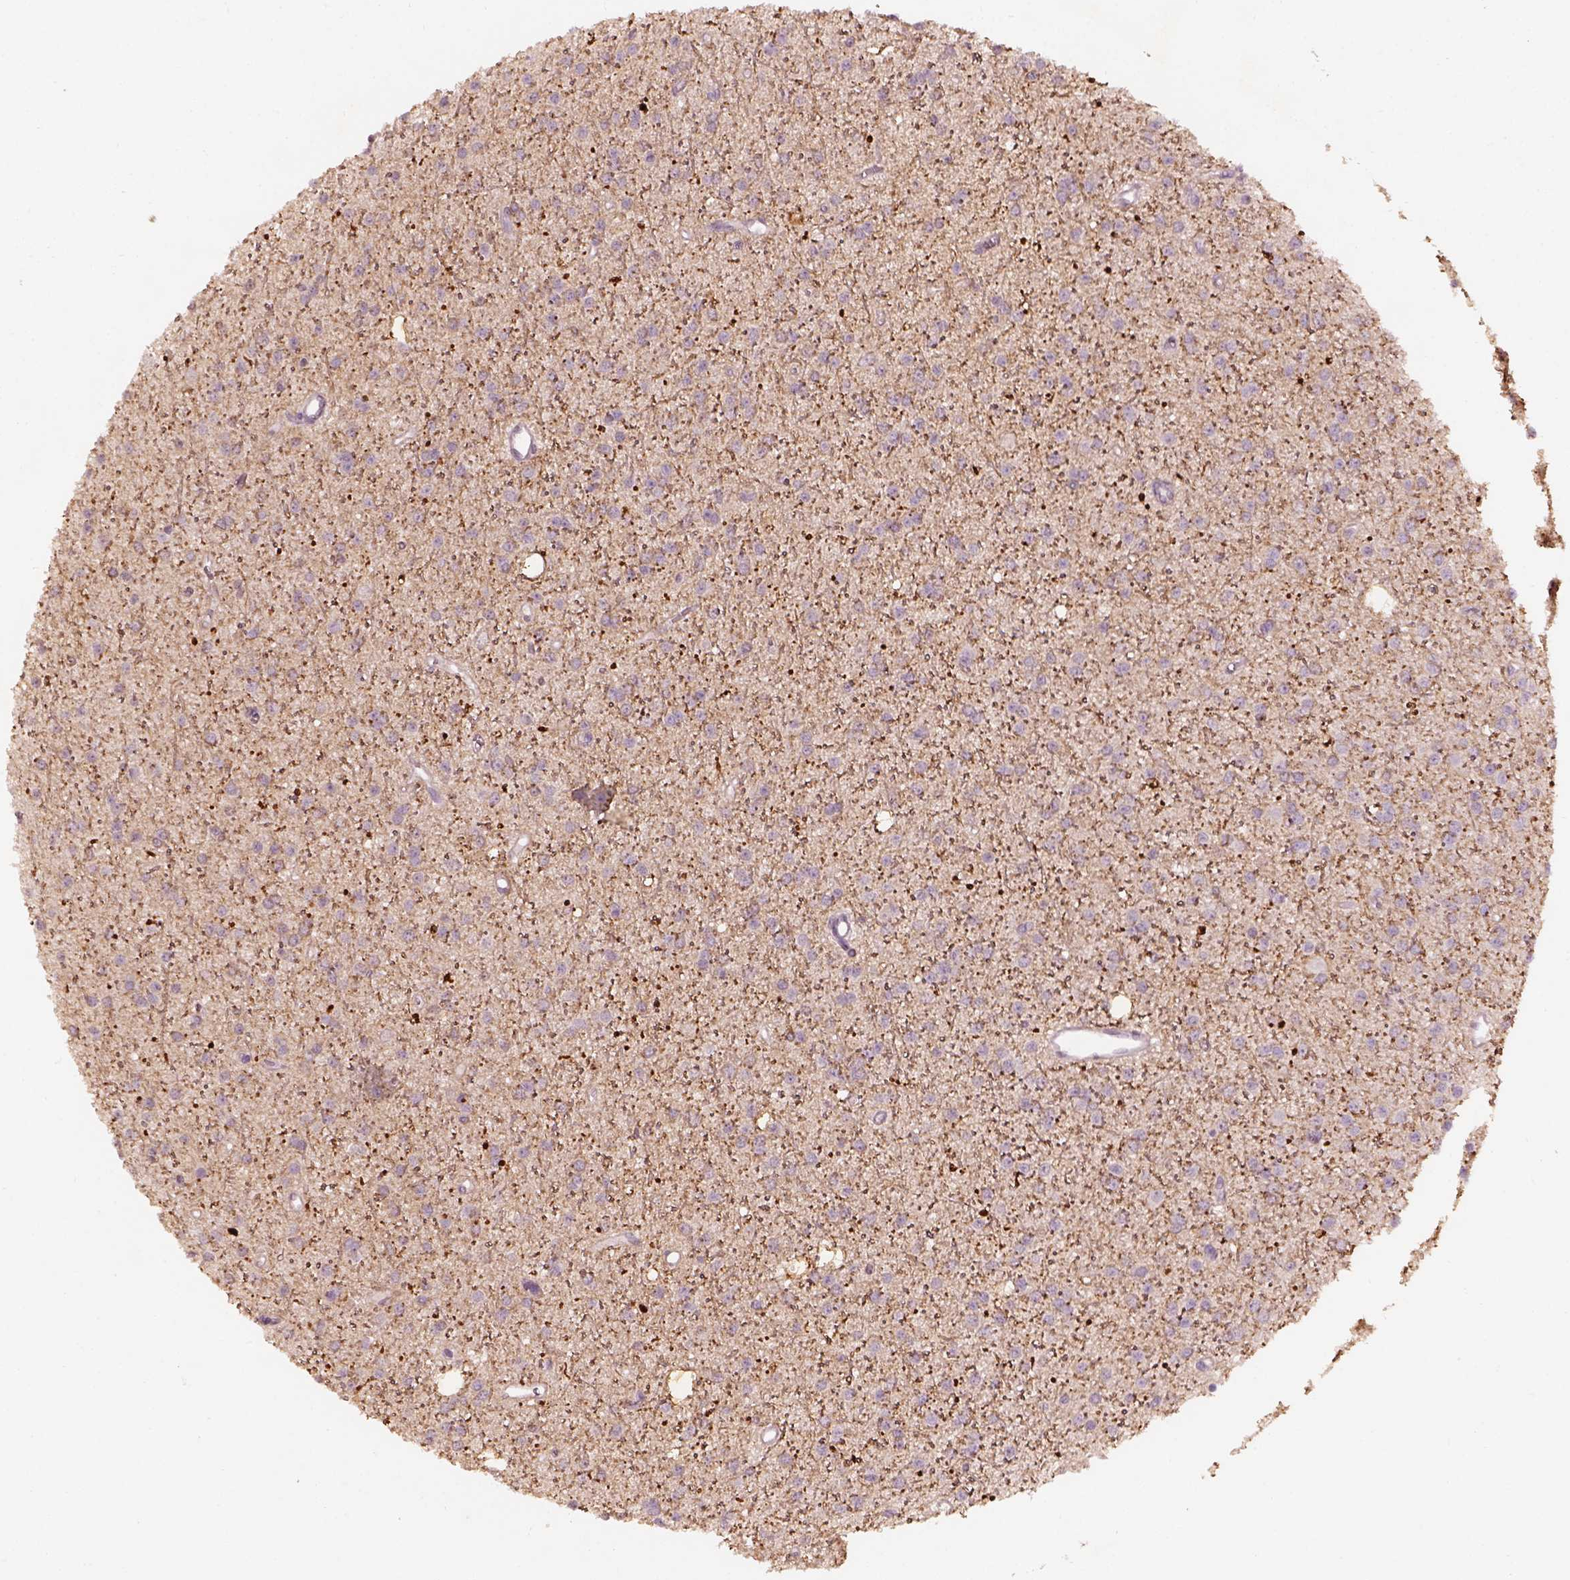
{"staining": {"intensity": "negative", "quantity": "none", "location": "none"}, "tissue": "glioma", "cell_type": "Tumor cells", "image_type": "cancer", "snomed": [{"axis": "morphology", "description": "Glioma, malignant, Low grade"}, {"axis": "topography", "description": "Brain"}], "caption": "A high-resolution micrograph shows immunohistochemistry staining of malignant low-grade glioma, which displays no significant expression in tumor cells.", "gene": "KCNIP3", "patient": {"sex": "male", "age": 27}}